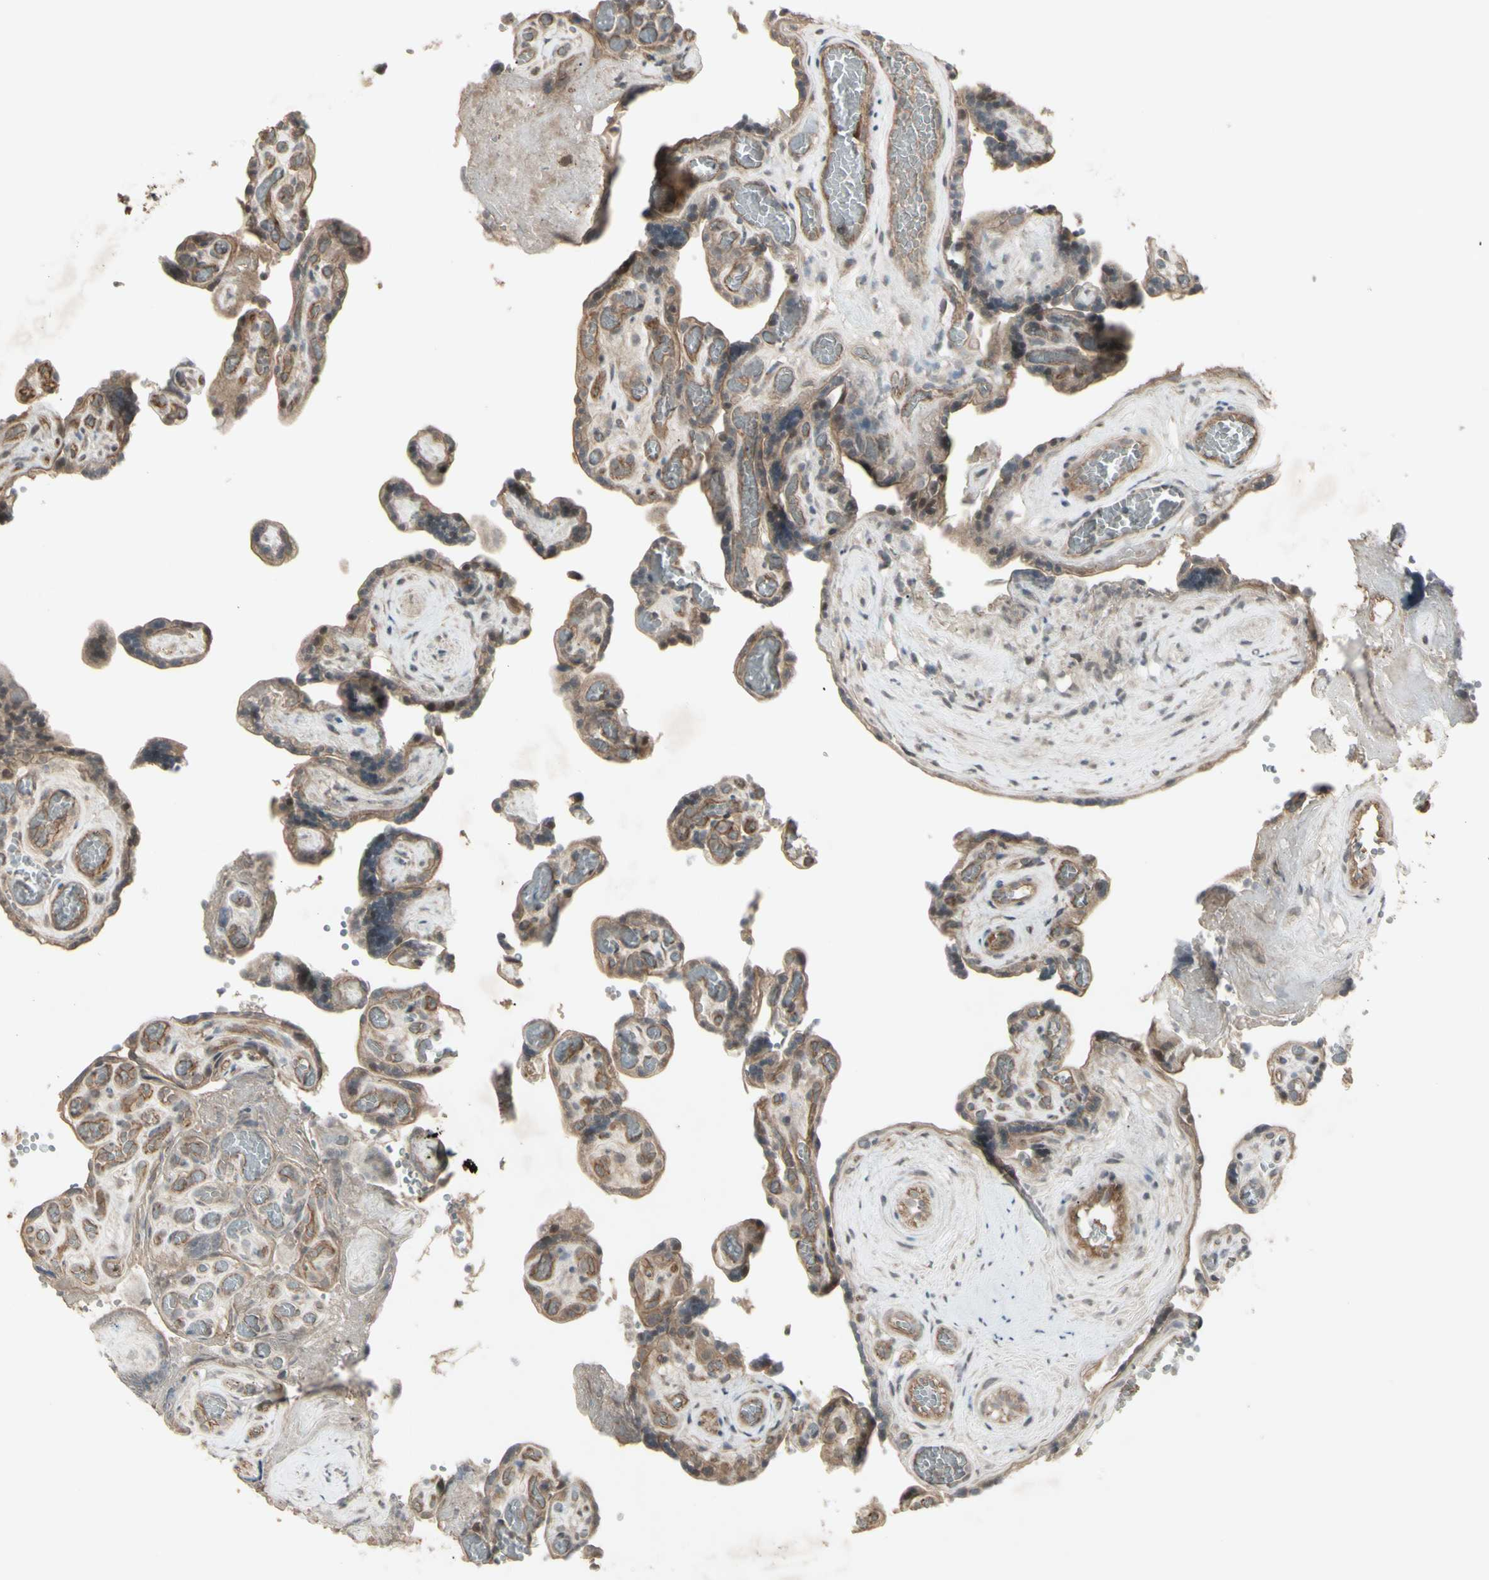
{"staining": {"intensity": "weak", "quantity": ">75%", "location": "cytoplasmic/membranous"}, "tissue": "placenta", "cell_type": "Trophoblastic cells", "image_type": "normal", "snomed": [{"axis": "morphology", "description": "Normal tissue, NOS"}, {"axis": "topography", "description": "Placenta"}], "caption": "This is an image of immunohistochemistry (IHC) staining of normal placenta, which shows weak positivity in the cytoplasmic/membranous of trophoblastic cells.", "gene": "JAG1", "patient": {"sex": "female", "age": 30}}